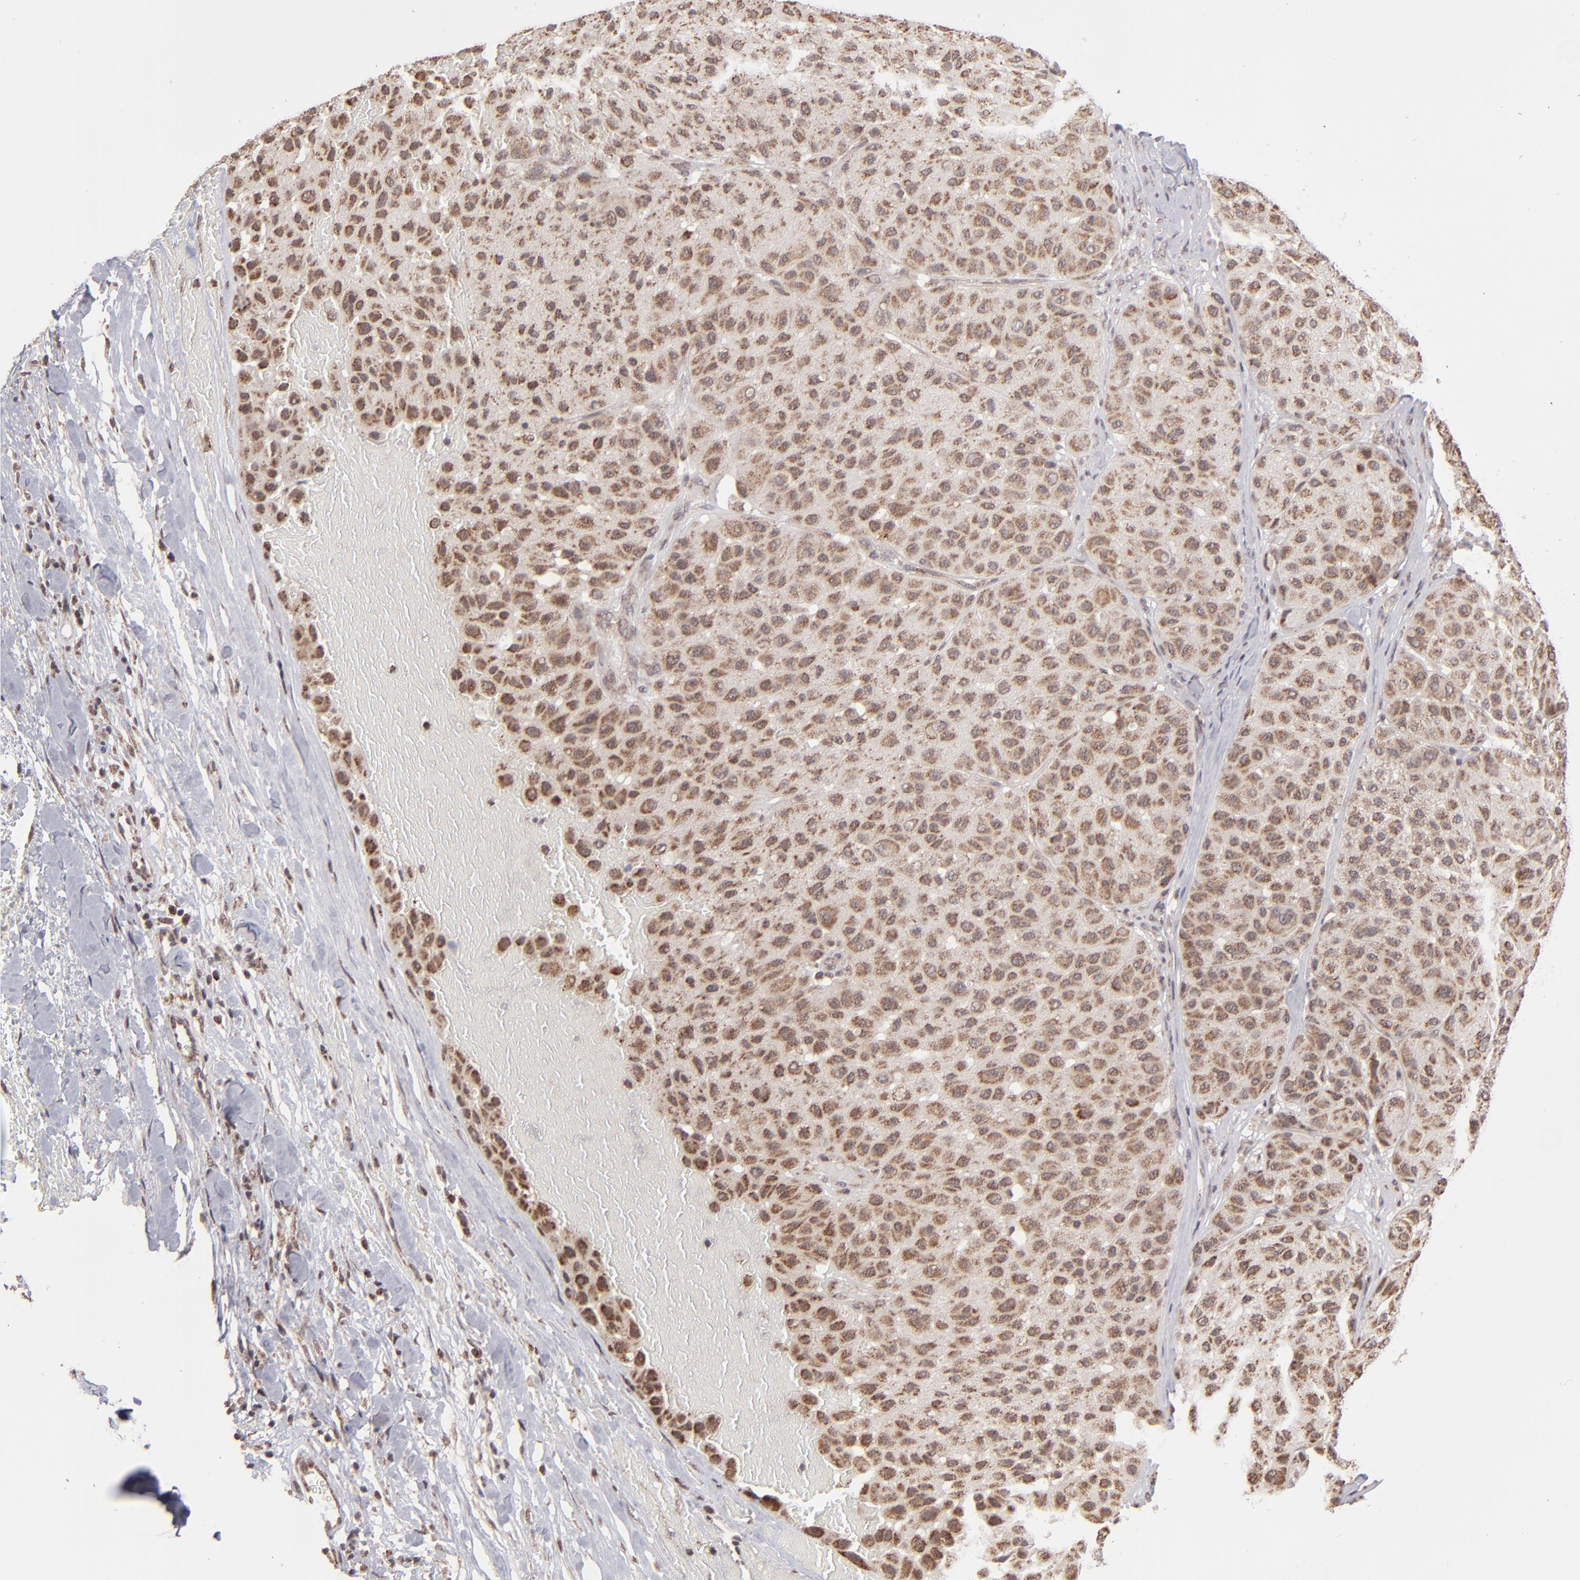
{"staining": {"intensity": "moderate", "quantity": ">75%", "location": "cytoplasmic/membranous,nuclear"}, "tissue": "melanoma", "cell_type": "Tumor cells", "image_type": "cancer", "snomed": [{"axis": "morphology", "description": "Normal tissue, NOS"}, {"axis": "morphology", "description": "Malignant melanoma, Metastatic site"}, {"axis": "topography", "description": "Skin"}], "caption": "Immunohistochemical staining of melanoma shows medium levels of moderate cytoplasmic/membranous and nuclear protein positivity in about >75% of tumor cells.", "gene": "SLC15A1", "patient": {"sex": "male", "age": 41}}